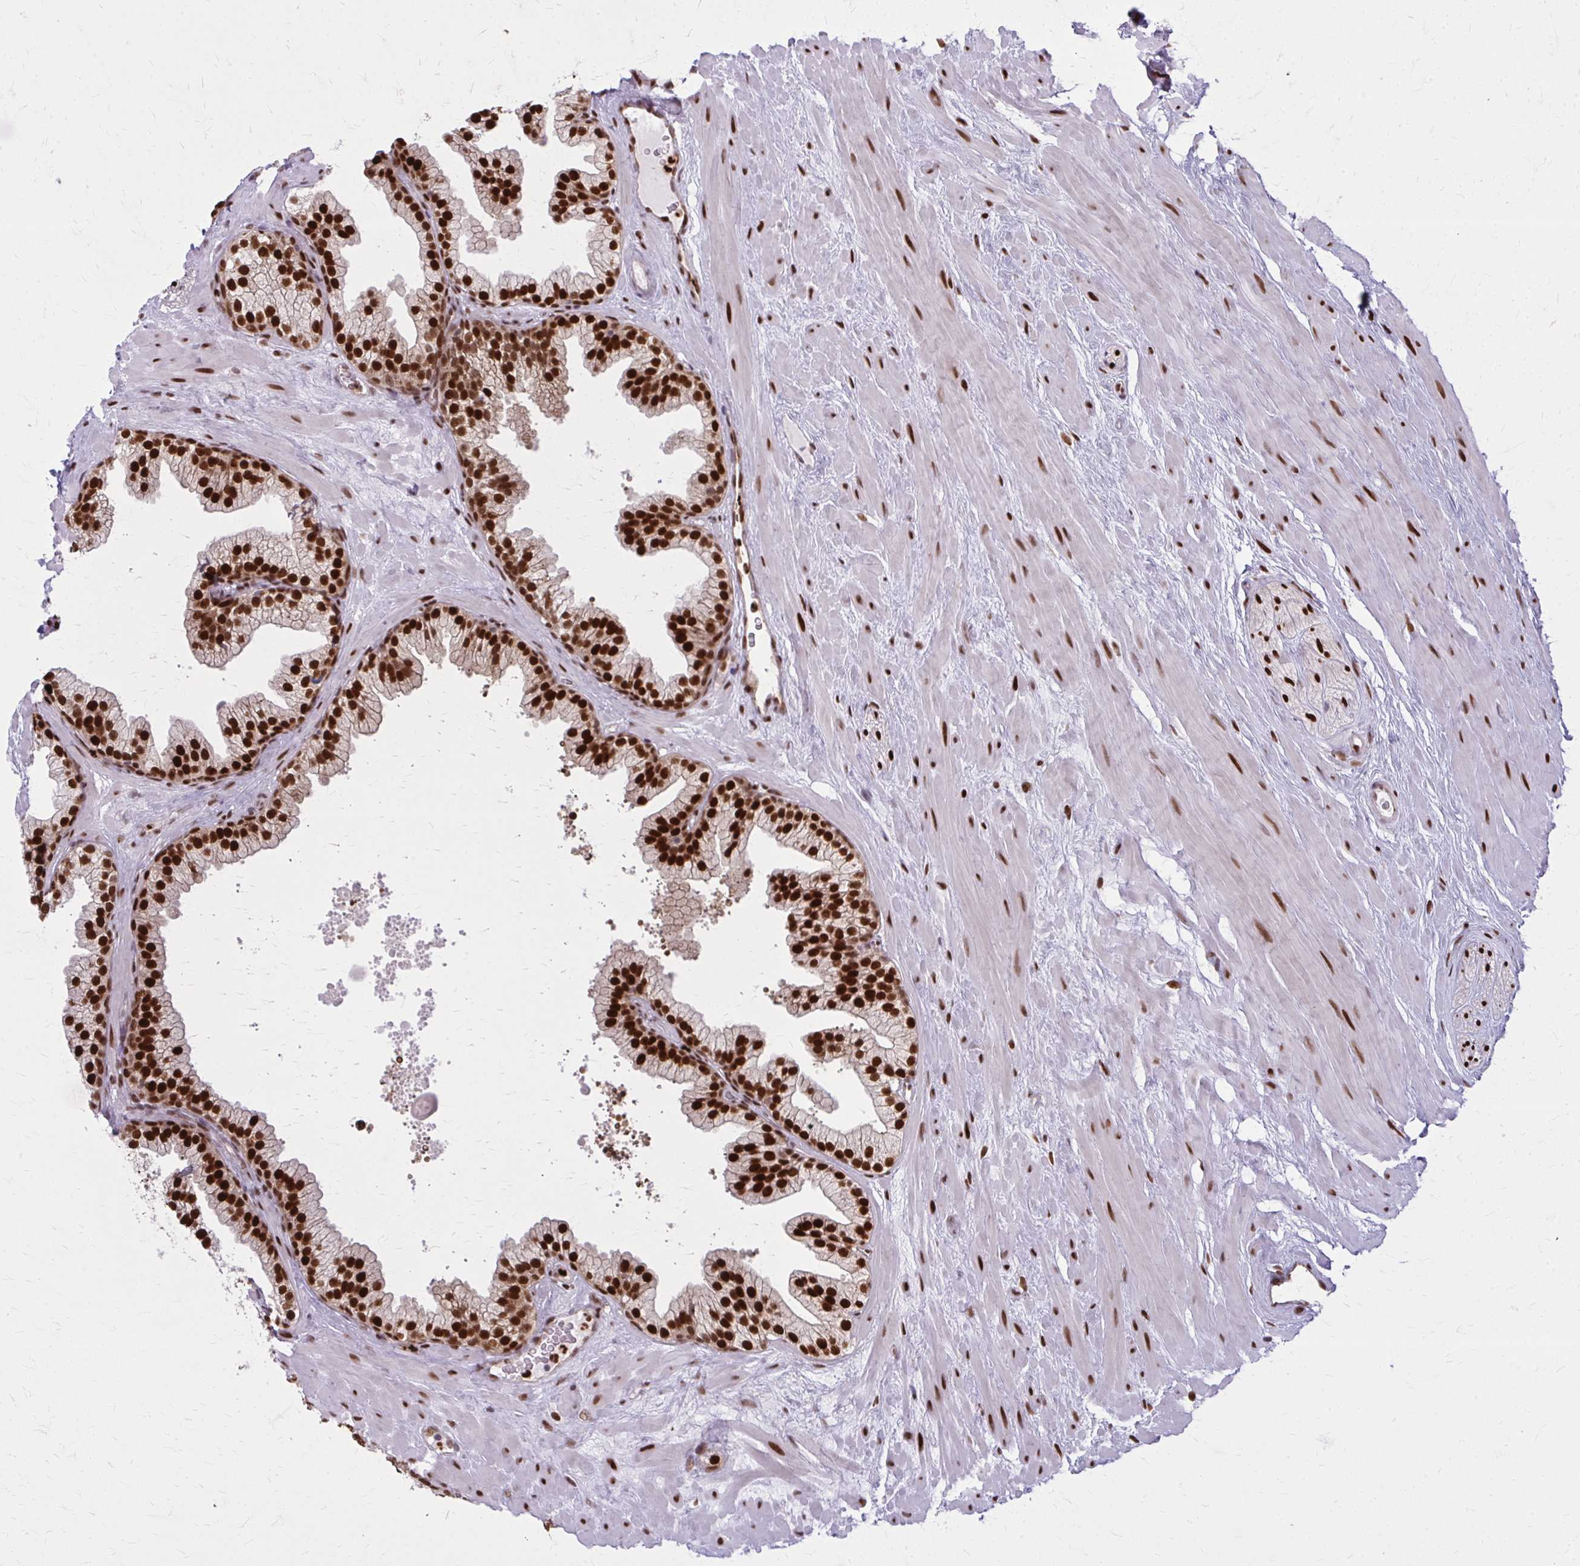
{"staining": {"intensity": "strong", "quantity": ">75%", "location": "nuclear"}, "tissue": "prostate", "cell_type": "Glandular cells", "image_type": "normal", "snomed": [{"axis": "morphology", "description": "Normal tissue, NOS"}, {"axis": "topography", "description": "Prostate"}, {"axis": "topography", "description": "Peripheral nerve tissue"}], "caption": "About >75% of glandular cells in benign prostate display strong nuclear protein staining as visualized by brown immunohistochemical staining.", "gene": "ZNF559", "patient": {"sex": "male", "age": 61}}